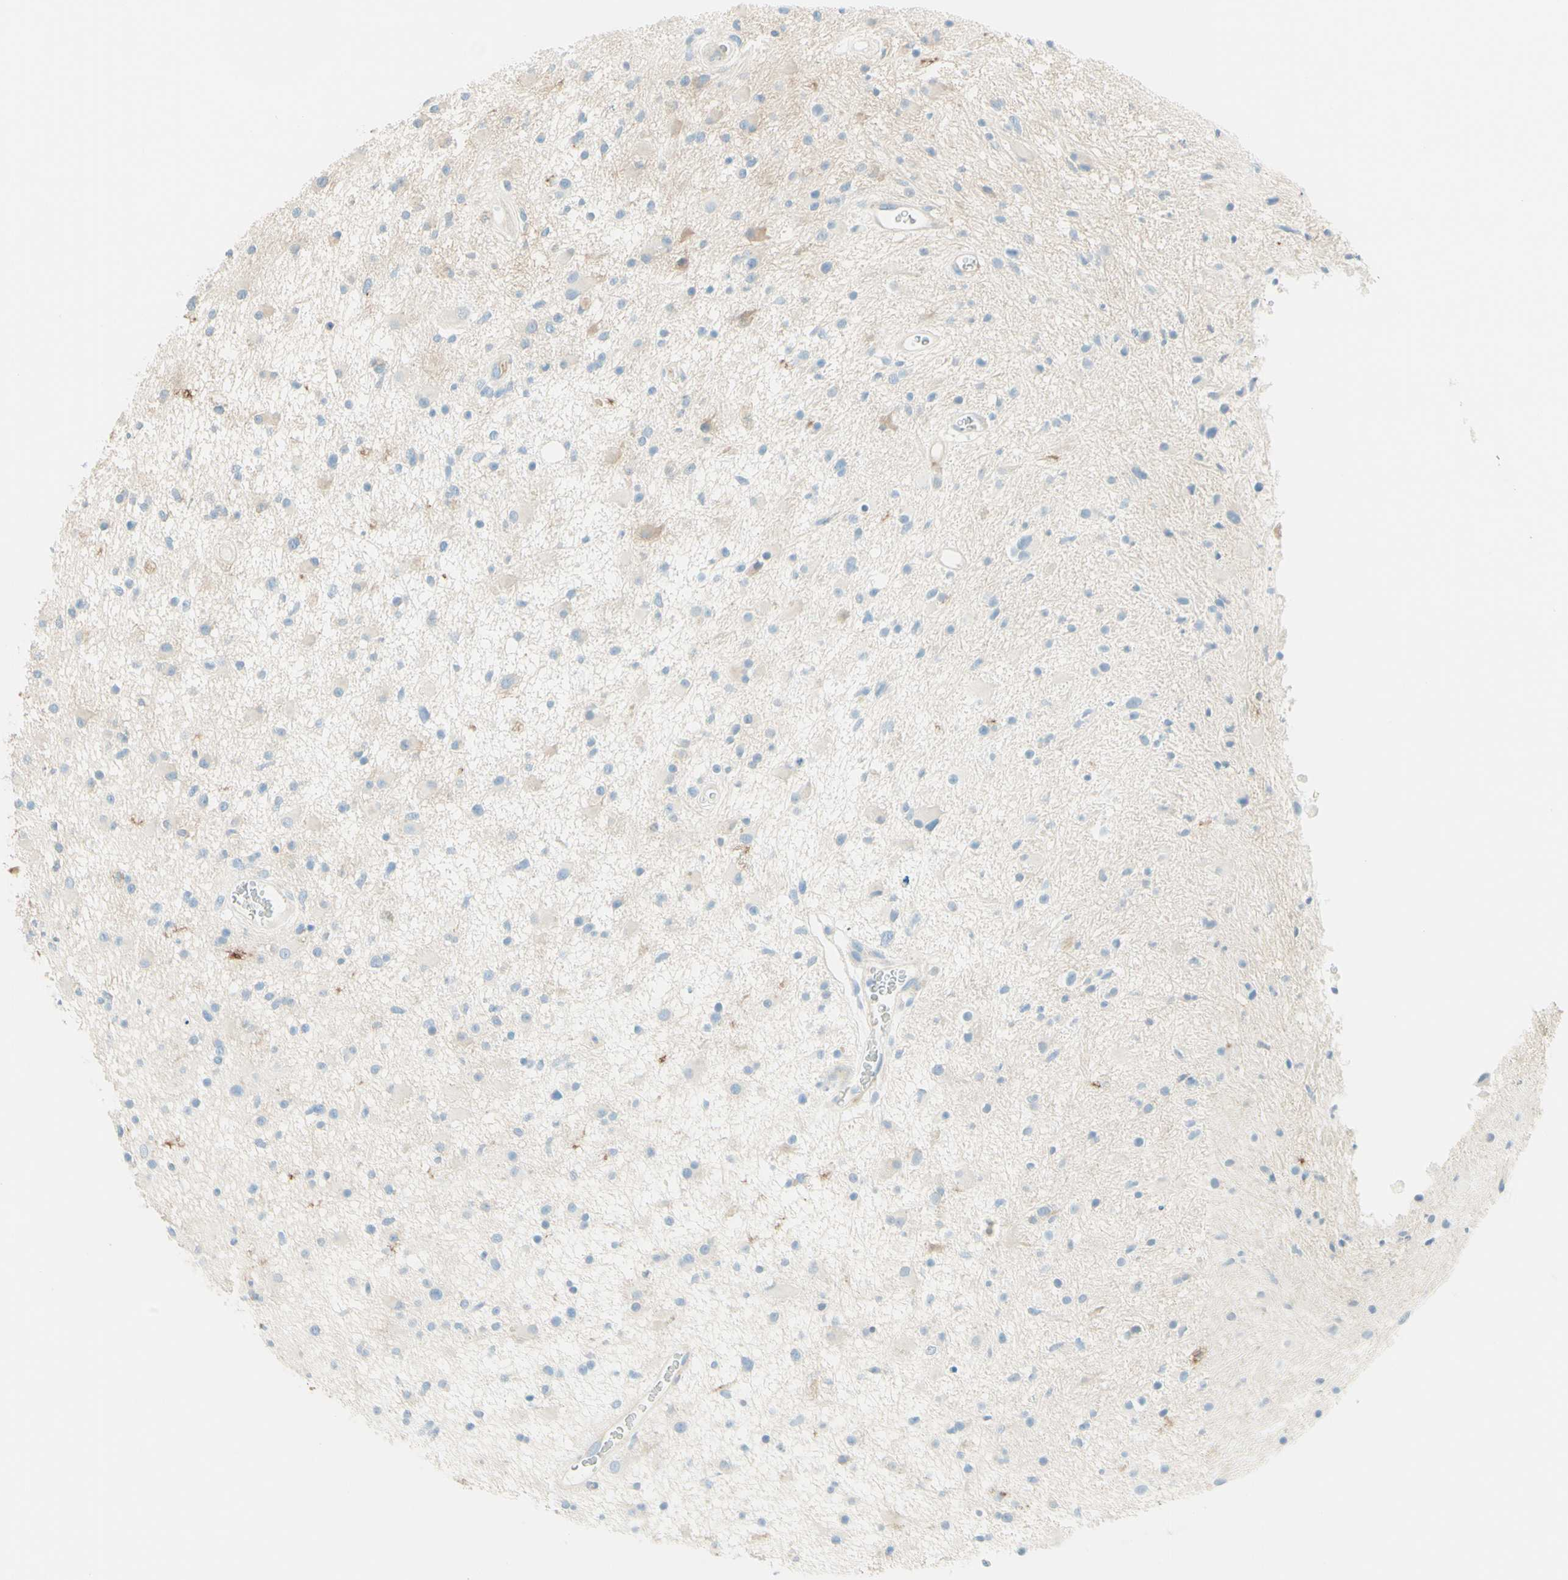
{"staining": {"intensity": "weak", "quantity": "<25%", "location": "cytoplasmic/membranous"}, "tissue": "glioma", "cell_type": "Tumor cells", "image_type": "cancer", "snomed": [{"axis": "morphology", "description": "Glioma, malignant, High grade"}, {"axis": "topography", "description": "Brain"}], "caption": "DAB (3,3'-diaminobenzidine) immunohistochemical staining of human malignant glioma (high-grade) reveals no significant expression in tumor cells.", "gene": "NCBP2L", "patient": {"sex": "male", "age": 33}}